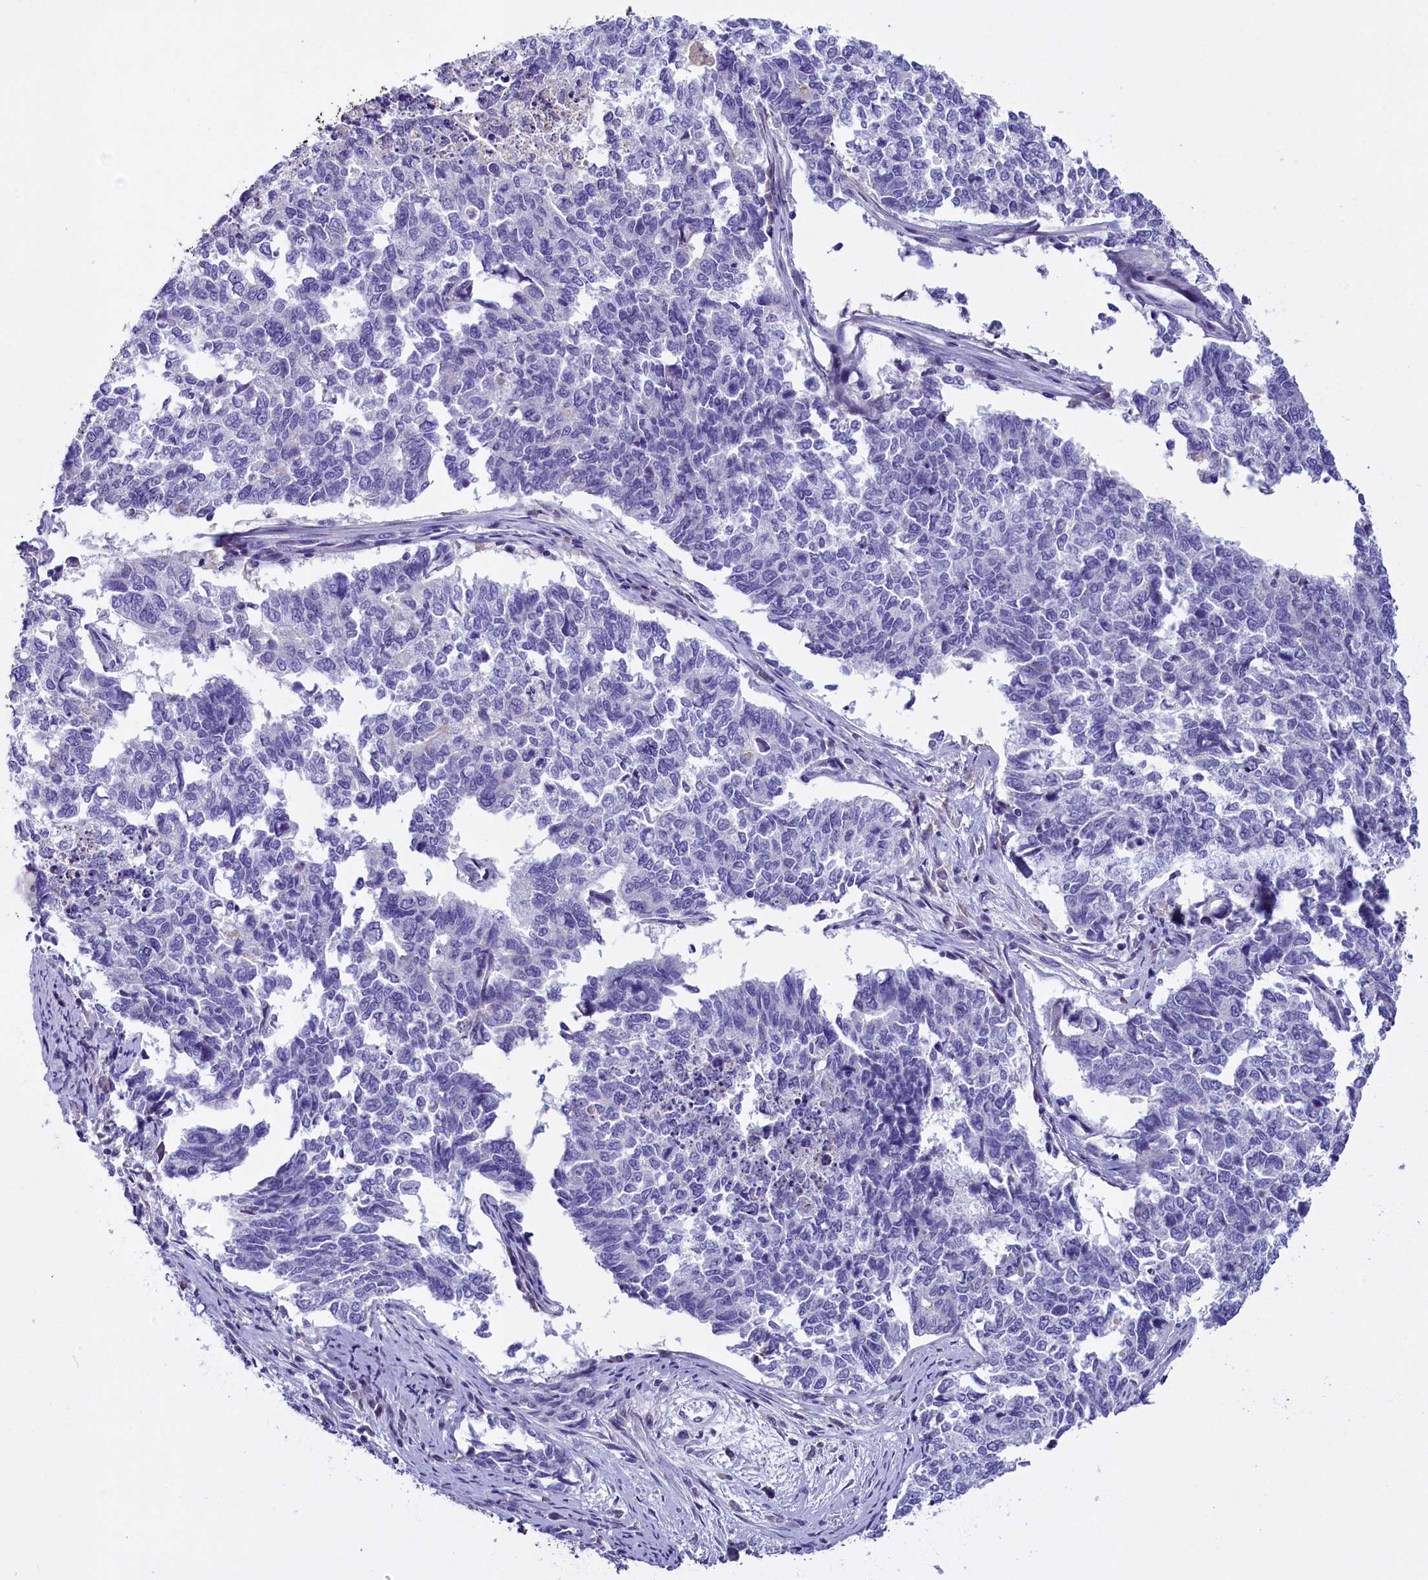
{"staining": {"intensity": "negative", "quantity": "none", "location": "none"}, "tissue": "cervical cancer", "cell_type": "Tumor cells", "image_type": "cancer", "snomed": [{"axis": "morphology", "description": "Squamous cell carcinoma, NOS"}, {"axis": "topography", "description": "Cervix"}], "caption": "The immunohistochemistry (IHC) image has no significant positivity in tumor cells of squamous cell carcinoma (cervical) tissue. (DAB immunohistochemistry with hematoxylin counter stain).", "gene": "RTTN", "patient": {"sex": "female", "age": 63}}